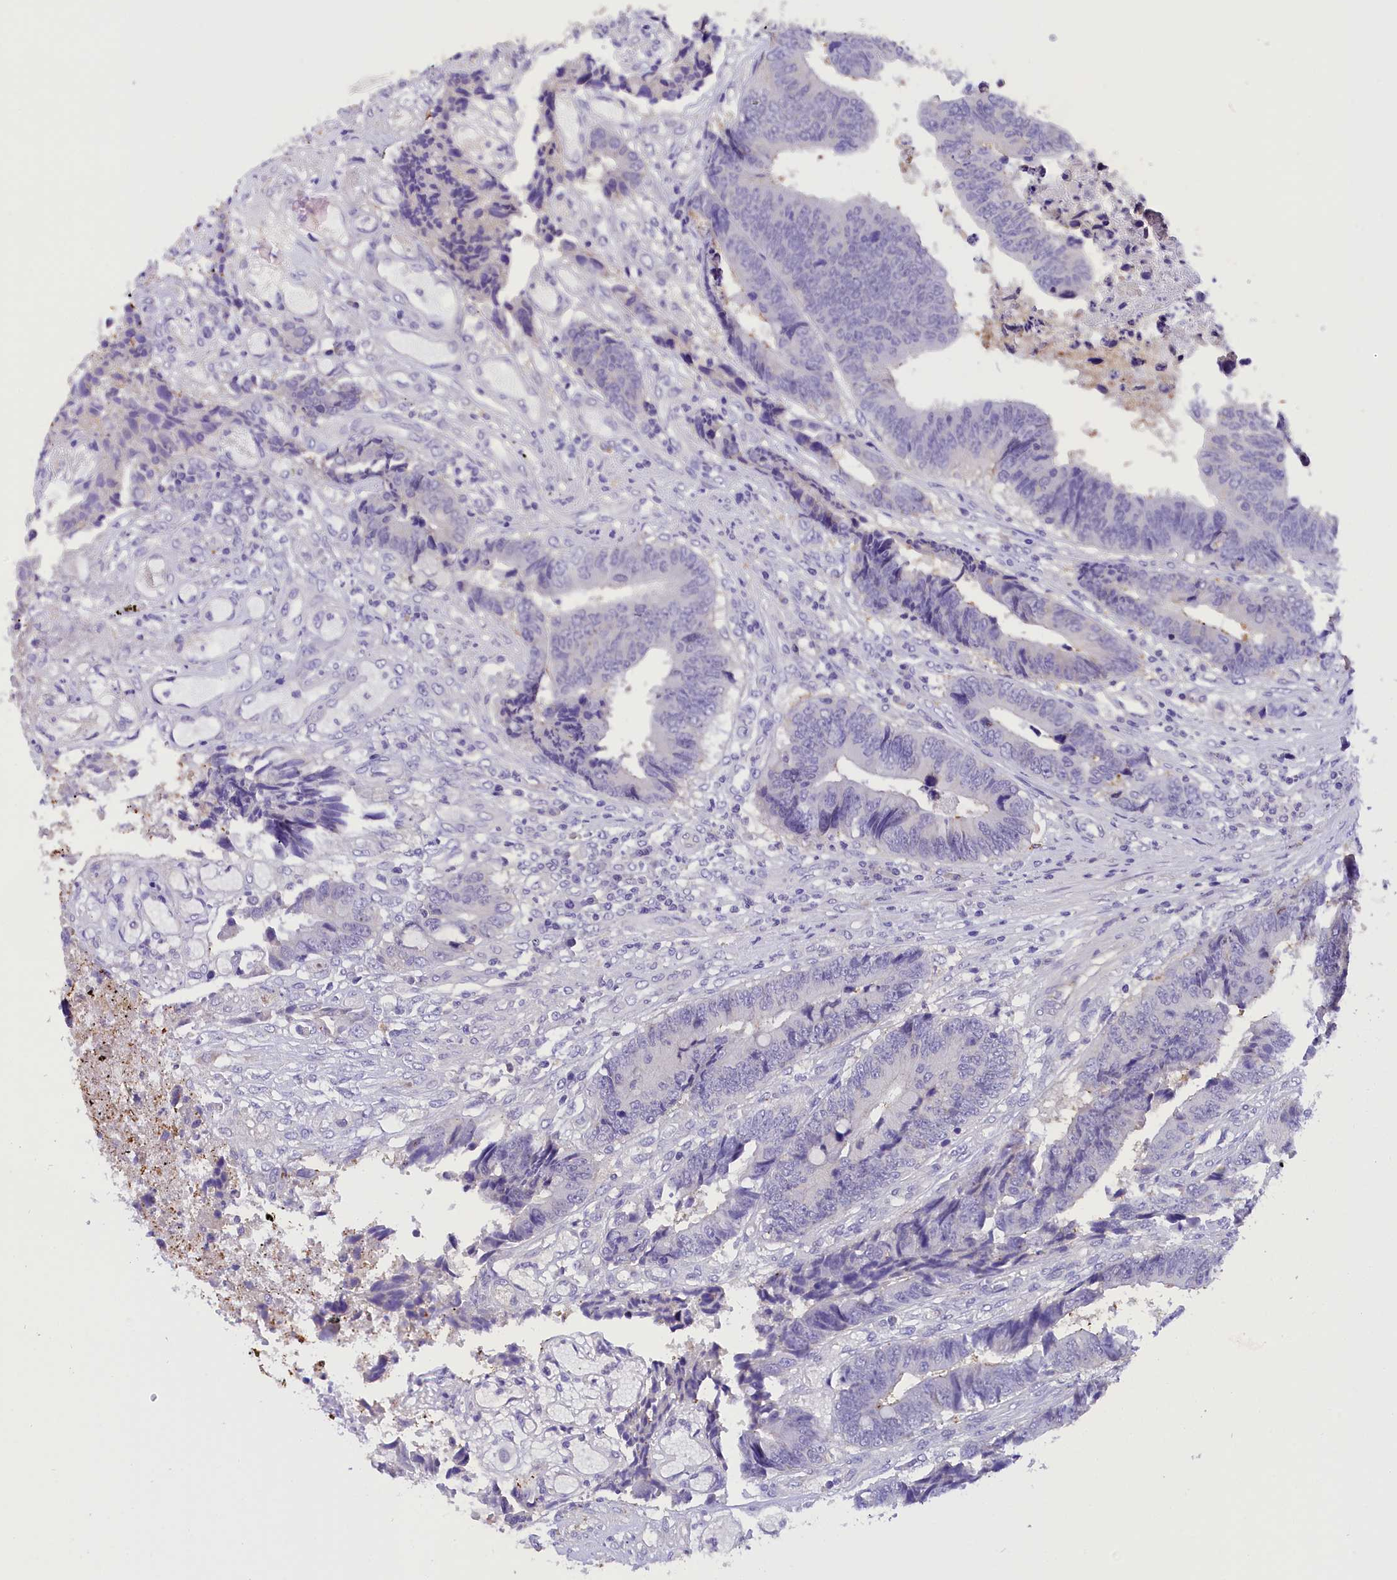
{"staining": {"intensity": "negative", "quantity": "none", "location": "none"}, "tissue": "colorectal cancer", "cell_type": "Tumor cells", "image_type": "cancer", "snomed": [{"axis": "morphology", "description": "Adenocarcinoma, NOS"}, {"axis": "topography", "description": "Rectum"}], "caption": "High power microscopy image of an immunohistochemistry (IHC) micrograph of colorectal adenocarcinoma, revealing no significant expression in tumor cells.", "gene": "COL6A5", "patient": {"sex": "male", "age": 84}}